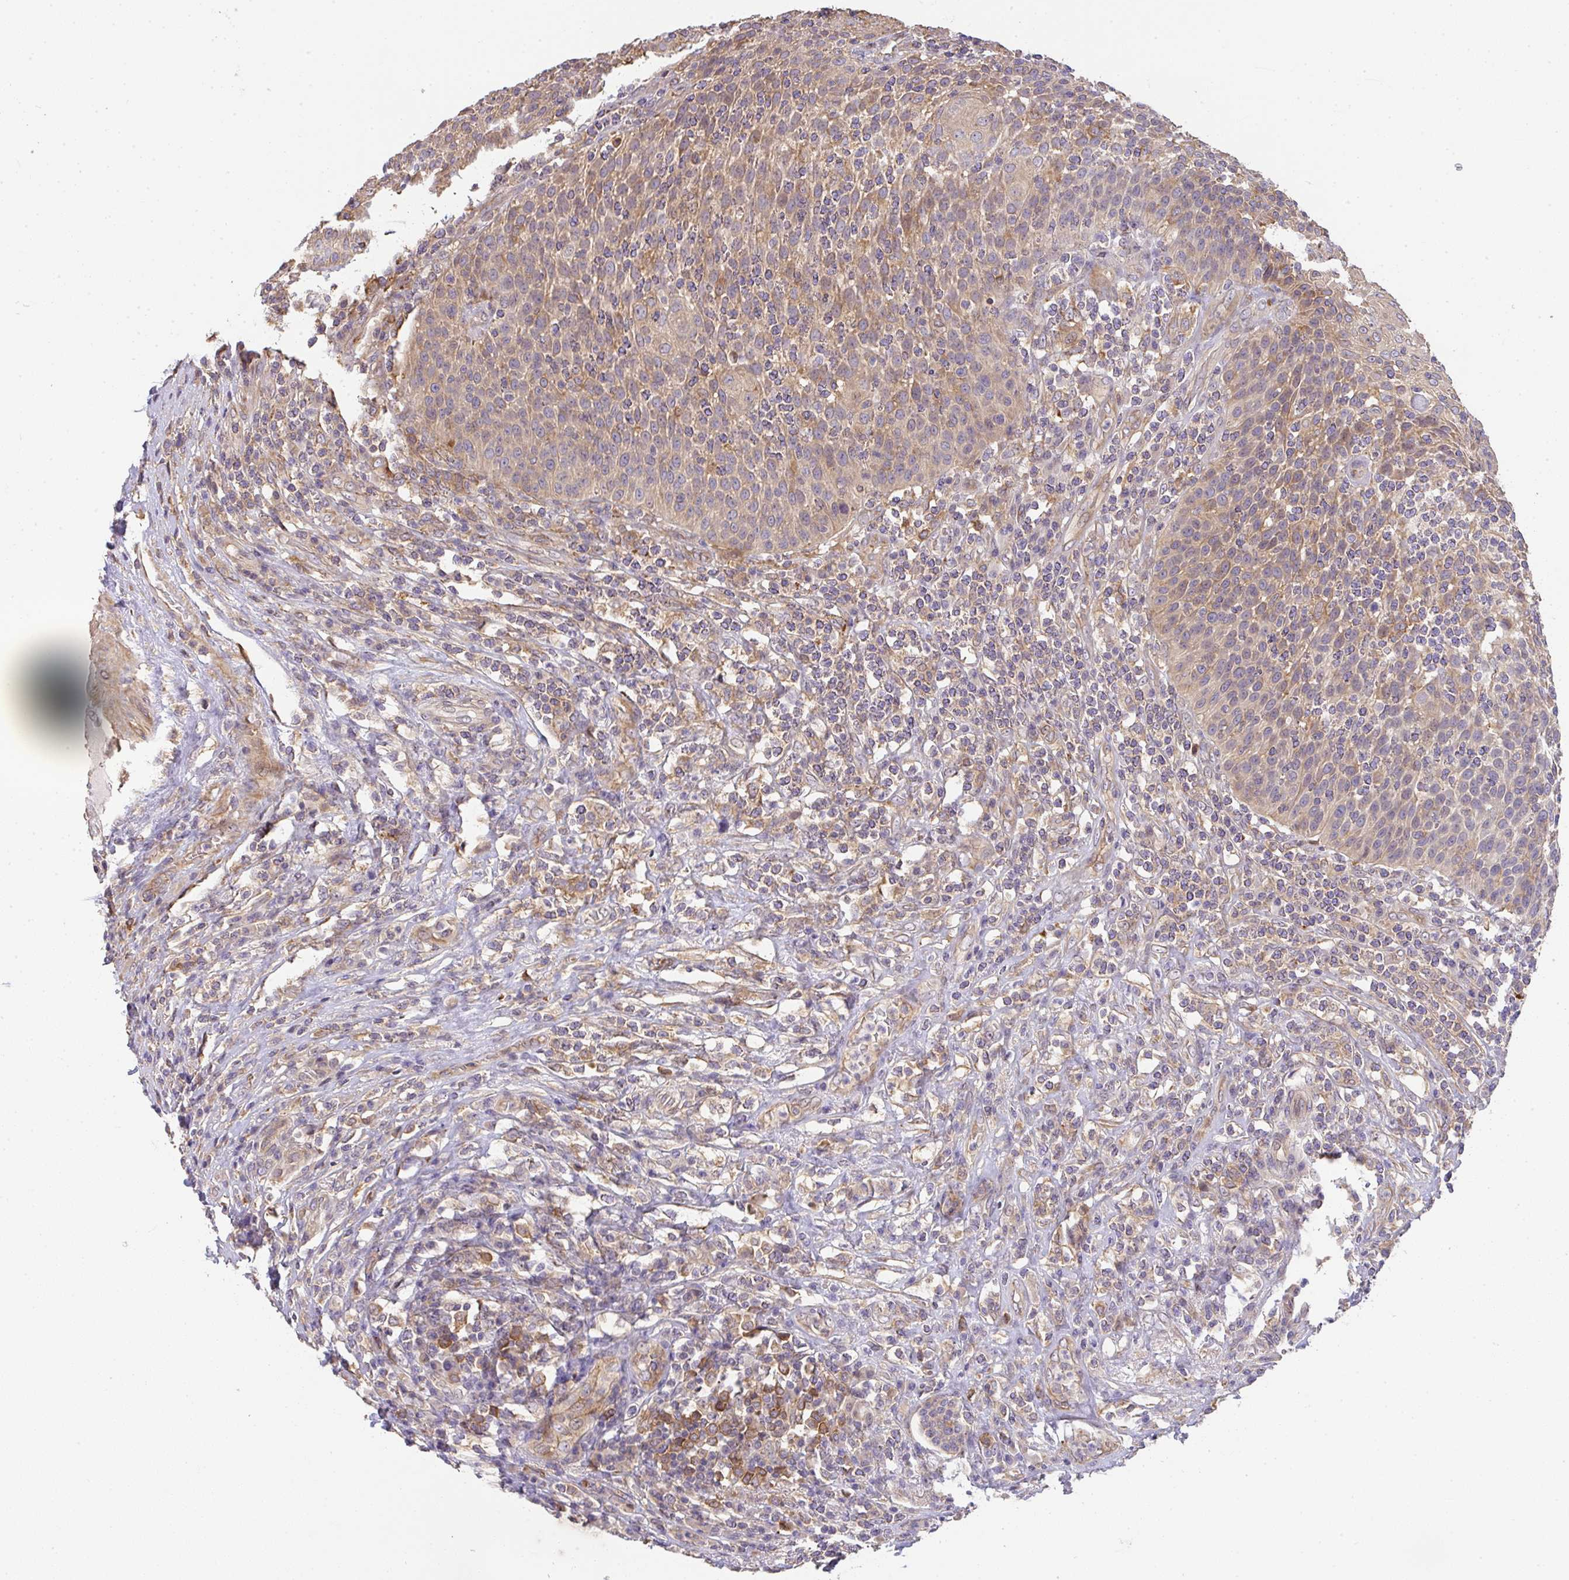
{"staining": {"intensity": "moderate", "quantity": "25%-75%", "location": "cytoplasmic/membranous"}, "tissue": "urothelial cancer", "cell_type": "Tumor cells", "image_type": "cancer", "snomed": [{"axis": "morphology", "description": "Urothelial carcinoma, High grade"}, {"axis": "topography", "description": "Urinary bladder"}], "caption": "Brown immunohistochemical staining in human urothelial cancer reveals moderate cytoplasmic/membranous expression in about 25%-75% of tumor cells. The protein of interest is stained brown, and the nuclei are stained in blue (DAB (3,3'-diaminobenzidine) IHC with brightfield microscopy, high magnification).", "gene": "EEF1AKMT1", "patient": {"sex": "female", "age": 70}}